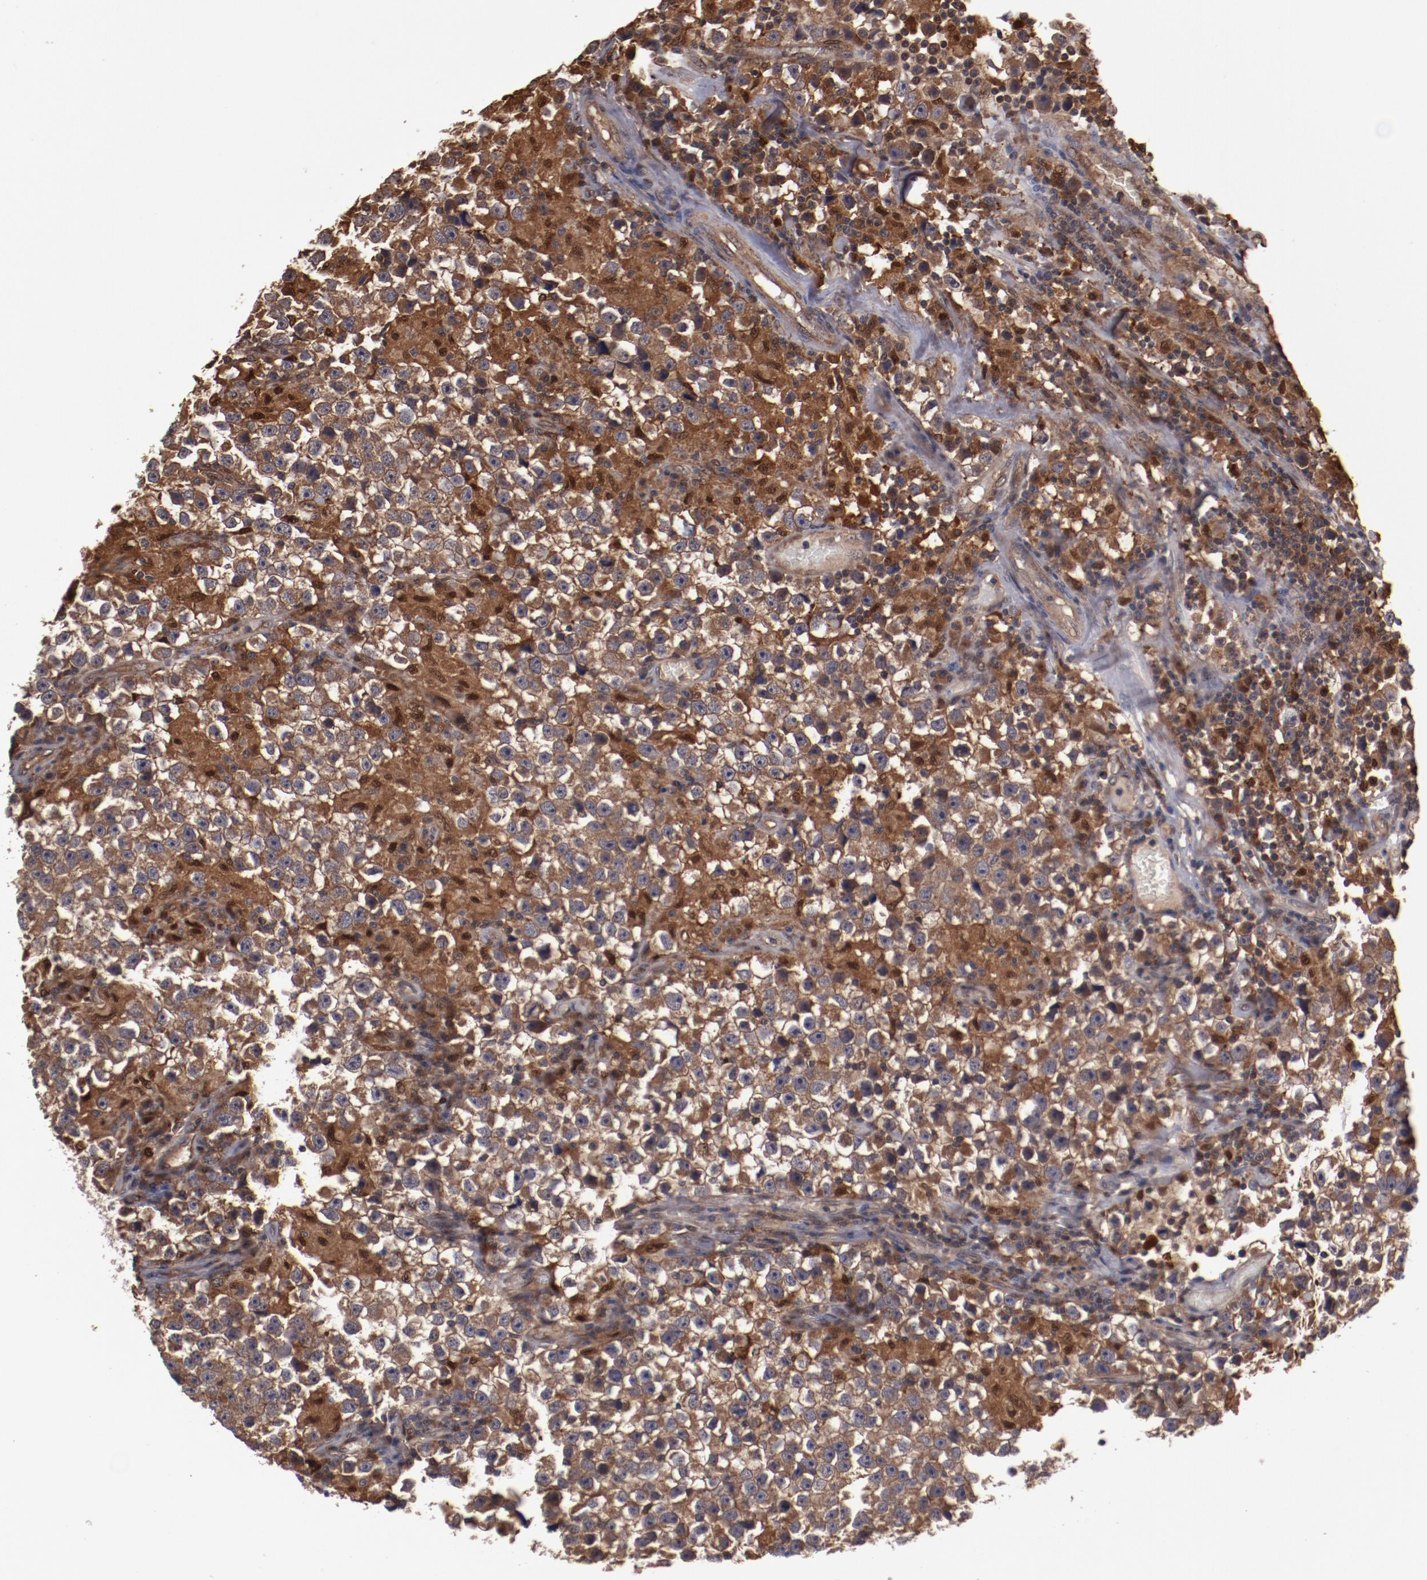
{"staining": {"intensity": "moderate", "quantity": ">75%", "location": "cytoplasmic/membranous"}, "tissue": "testis cancer", "cell_type": "Tumor cells", "image_type": "cancer", "snomed": [{"axis": "morphology", "description": "Seminoma, NOS"}, {"axis": "topography", "description": "Testis"}], "caption": "Protein staining by immunohistochemistry exhibits moderate cytoplasmic/membranous expression in about >75% of tumor cells in seminoma (testis).", "gene": "DNAAF2", "patient": {"sex": "male", "age": 33}}